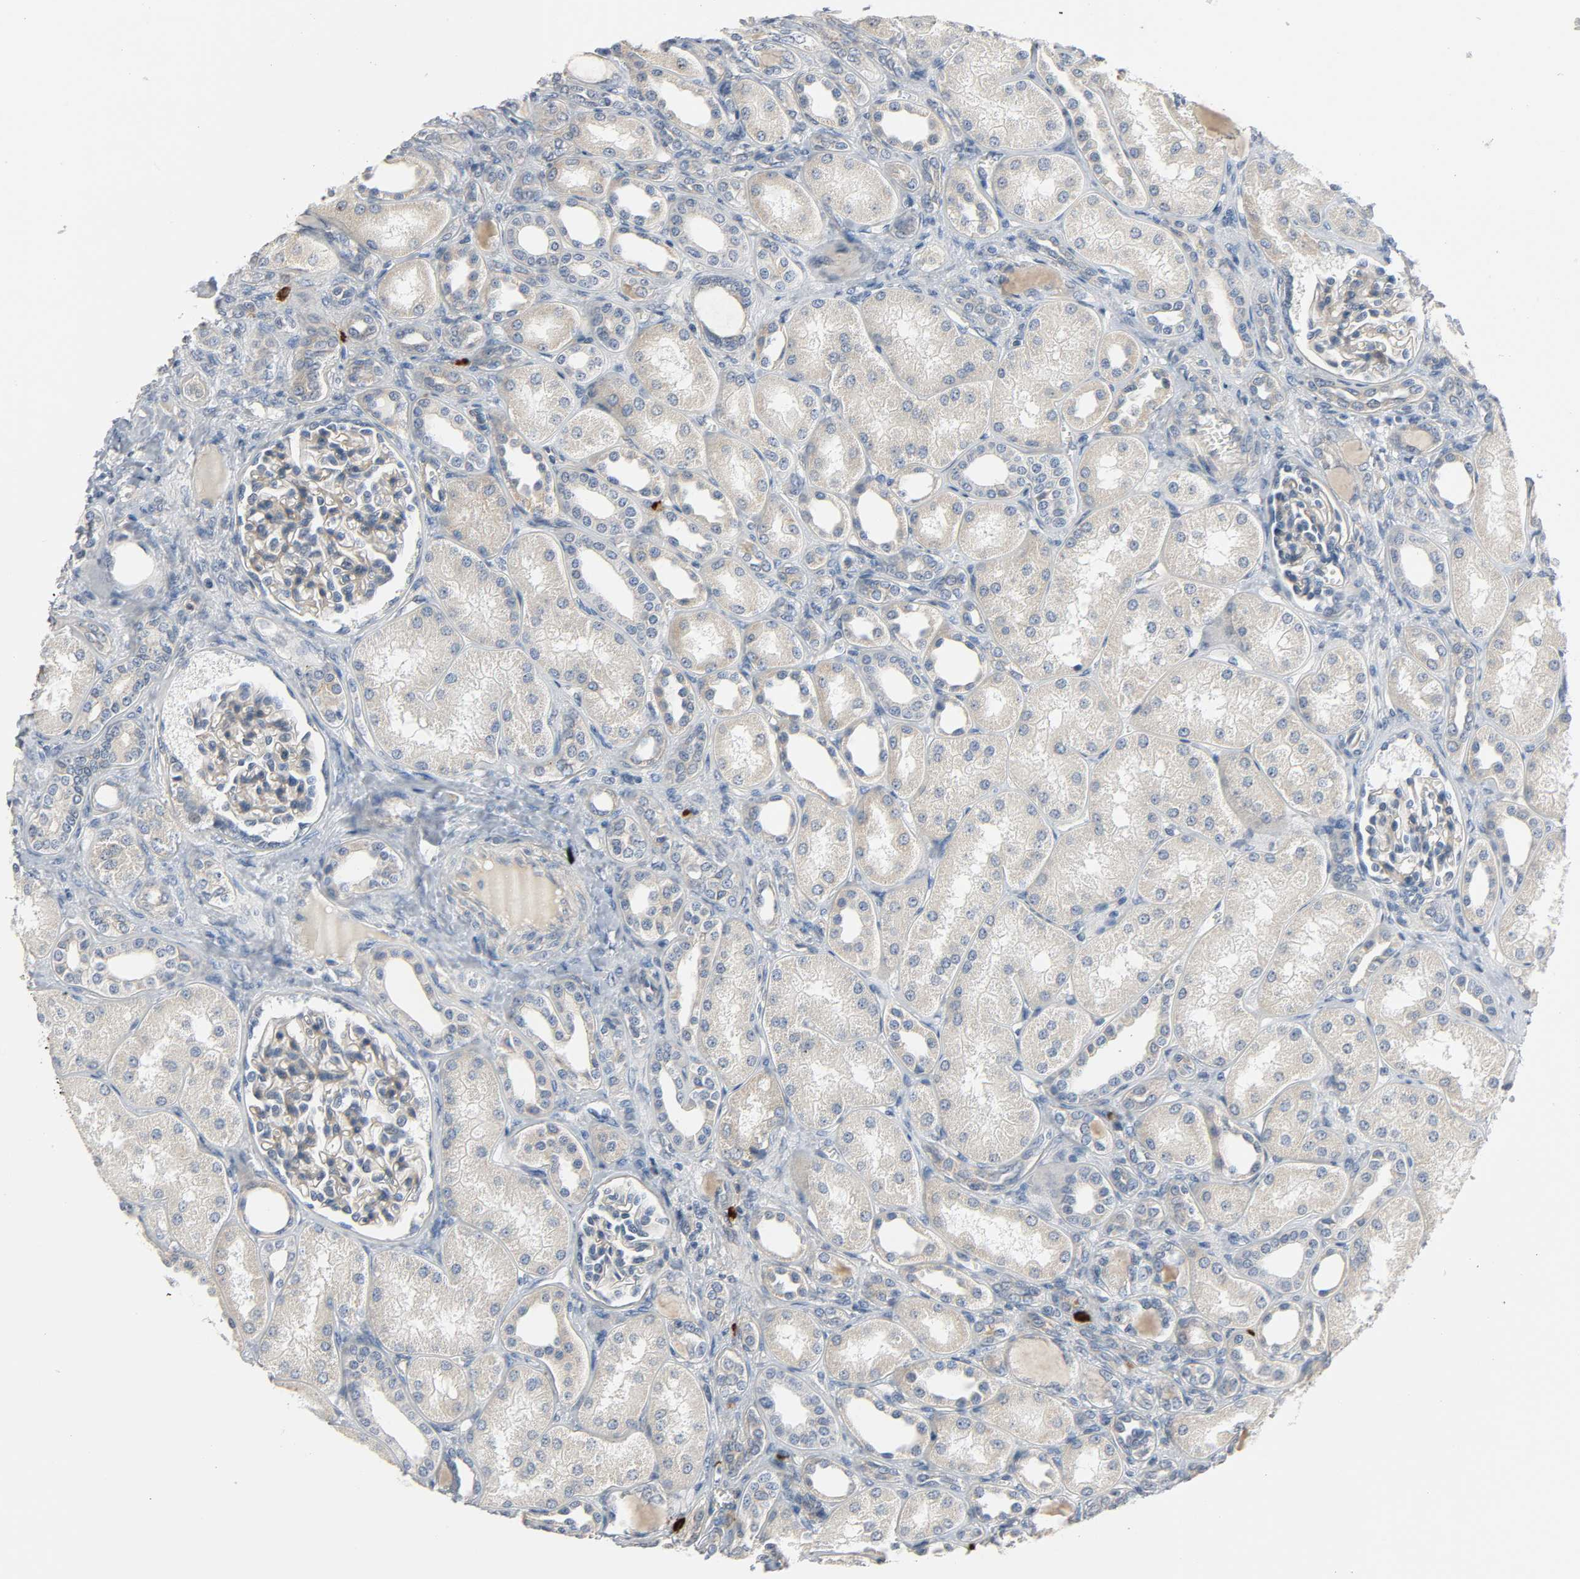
{"staining": {"intensity": "weak", "quantity": ">75%", "location": "cytoplasmic/membranous"}, "tissue": "kidney", "cell_type": "Cells in glomeruli", "image_type": "normal", "snomed": [{"axis": "morphology", "description": "Normal tissue, NOS"}, {"axis": "topography", "description": "Kidney"}], "caption": "Protein expression analysis of normal human kidney reveals weak cytoplasmic/membranous expression in about >75% of cells in glomeruli. The protein is stained brown, and the nuclei are stained in blue (DAB (3,3'-diaminobenzidine) IHC with brightfield microscopy, high magnification).", "gene": "LIMCH1", "patient": {"sex": "male", "age": 7}}